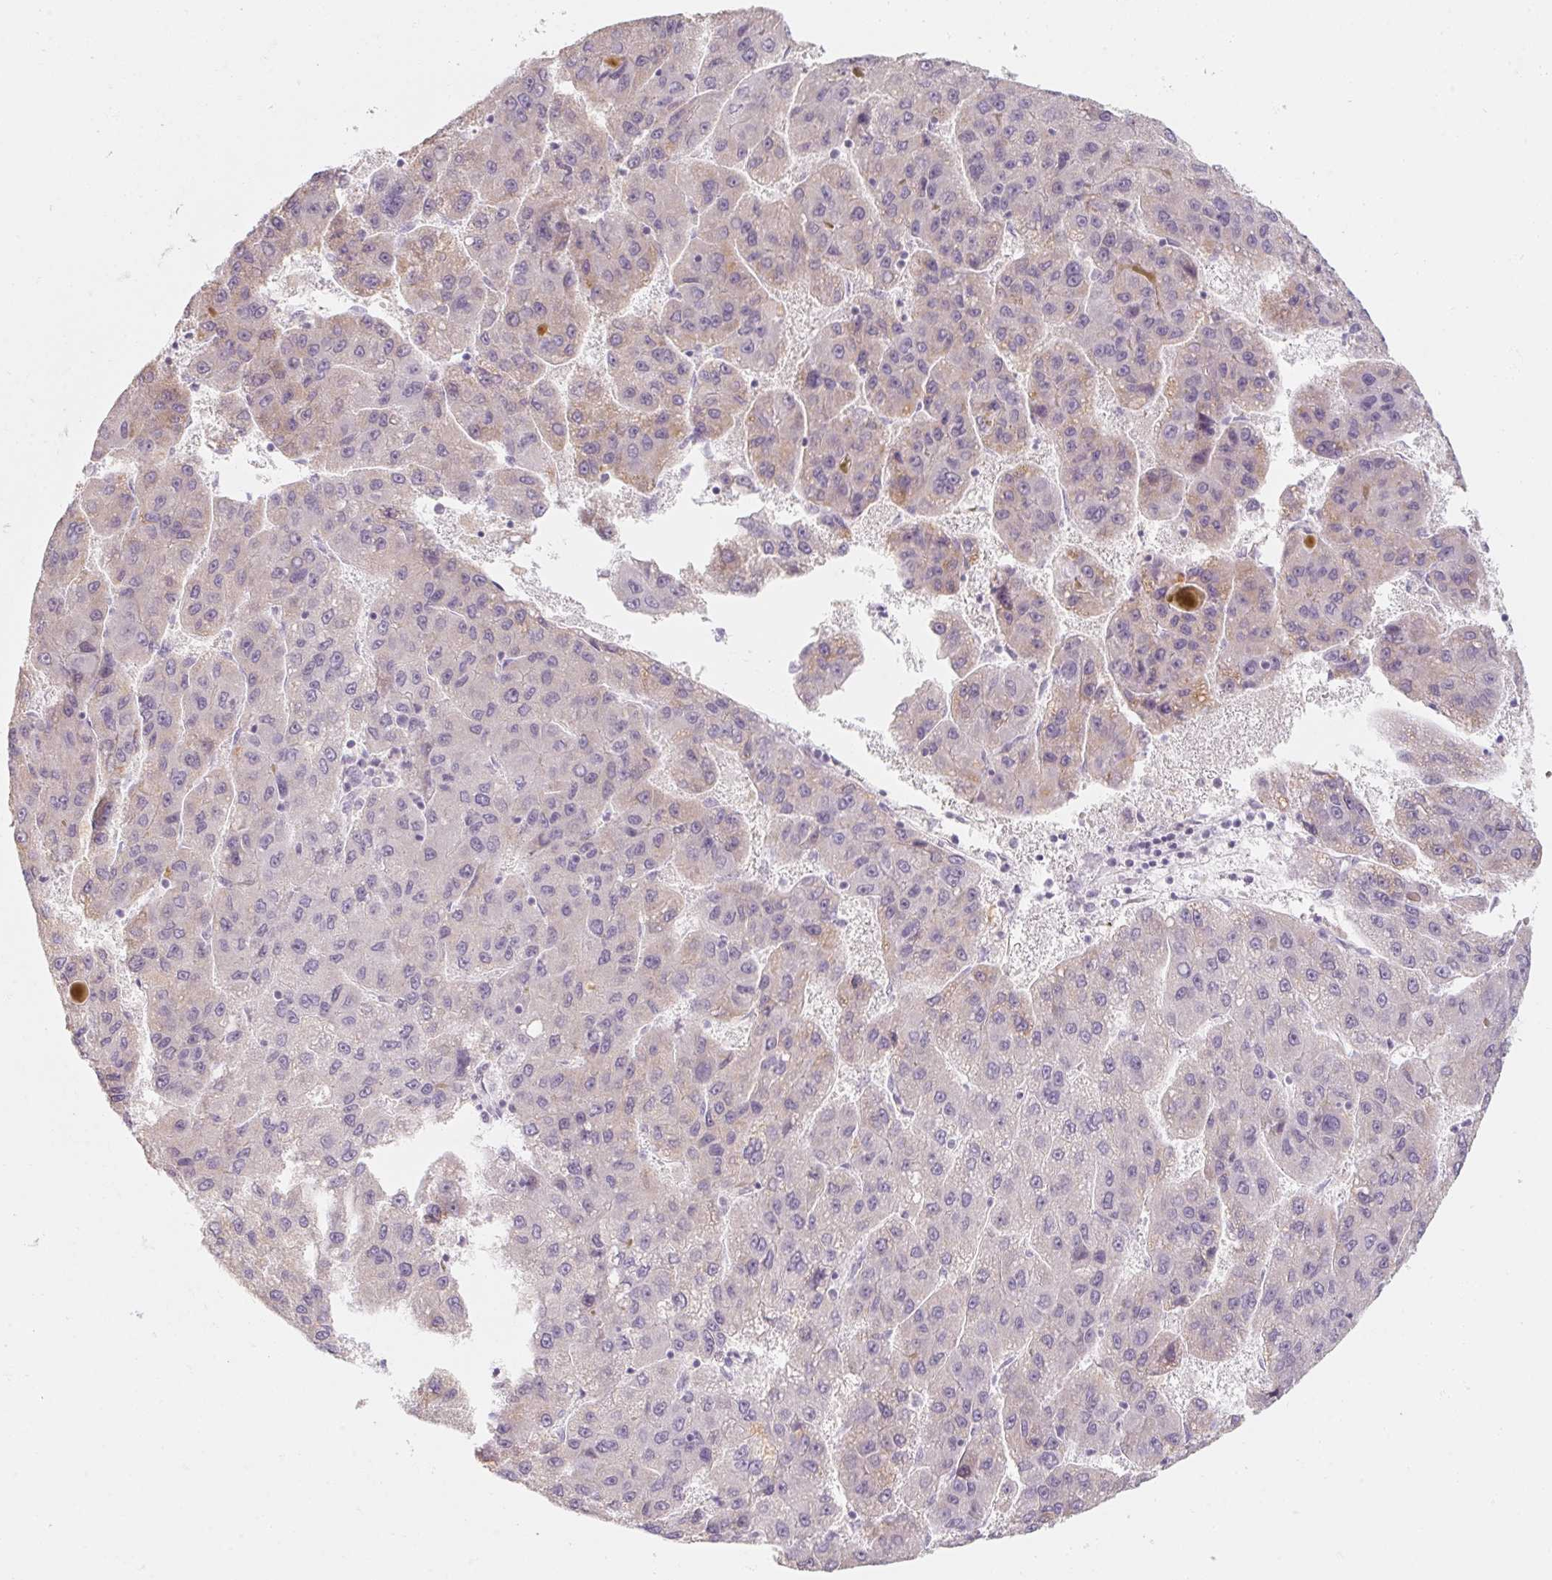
{"staining": {"intensity": "weak", "quantity": "<25%", "location": "cytoplasmic/membranous"}, "tissue": "liver cancer", "cell_type": "Tumor cells", "image_type": "cancer", "snomed": [{"axis": "morphology", "description": "Carcinoma, Hepatocellular, NOS"}, {"axis": "topography", "description": "Liver"}], "caption": "An IHC image of liver cancer (hepatocellular carcinoma) is shown. There is no staining in tumor cells of liver cancer (hepatocellular carcinoma).", "gene": "CAPZA3", "patient": {"sex": "female", "age": 82}}